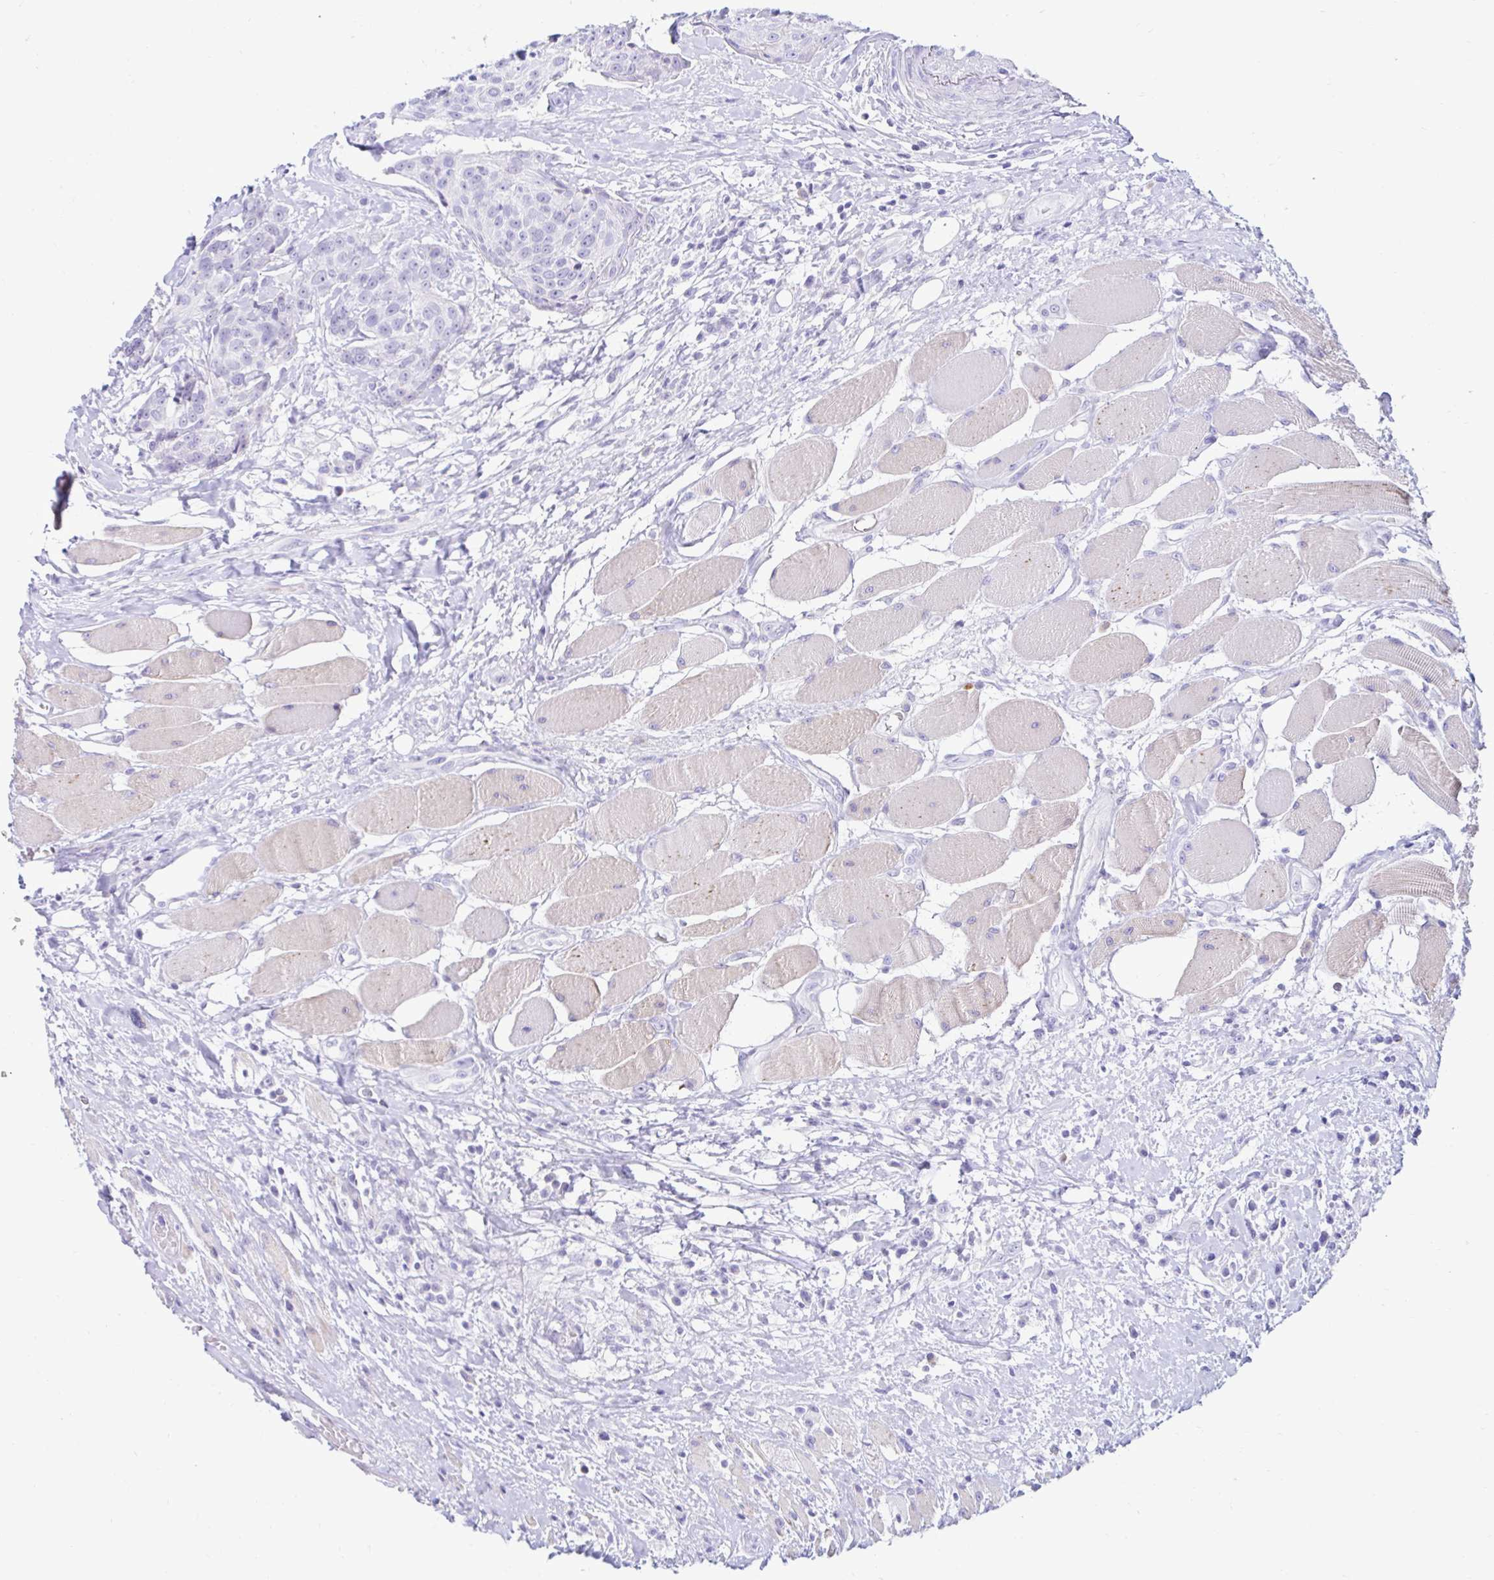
{"staining": {"intensity": "negative", "quantity": "none", "location": "none"}, "tissue": "head and neck cancer", "cell_type": "Tumor cells", "image_type": "cancer", "snomed": [{"axis": "morphology", "description": "Squamous cell carcinoma, NOS"}, {"axis": "topography", "description": "Oral tissue"}, {"axis": "topography", "description": "Head-Neck"}], "caption": "Immunohistochemistry (IHC) of squamous cell carcinoma (head and neck) reveals no staining in tumor cells.", "gene": "BEST1", "patient": {"sex": "male", "age": 64}}